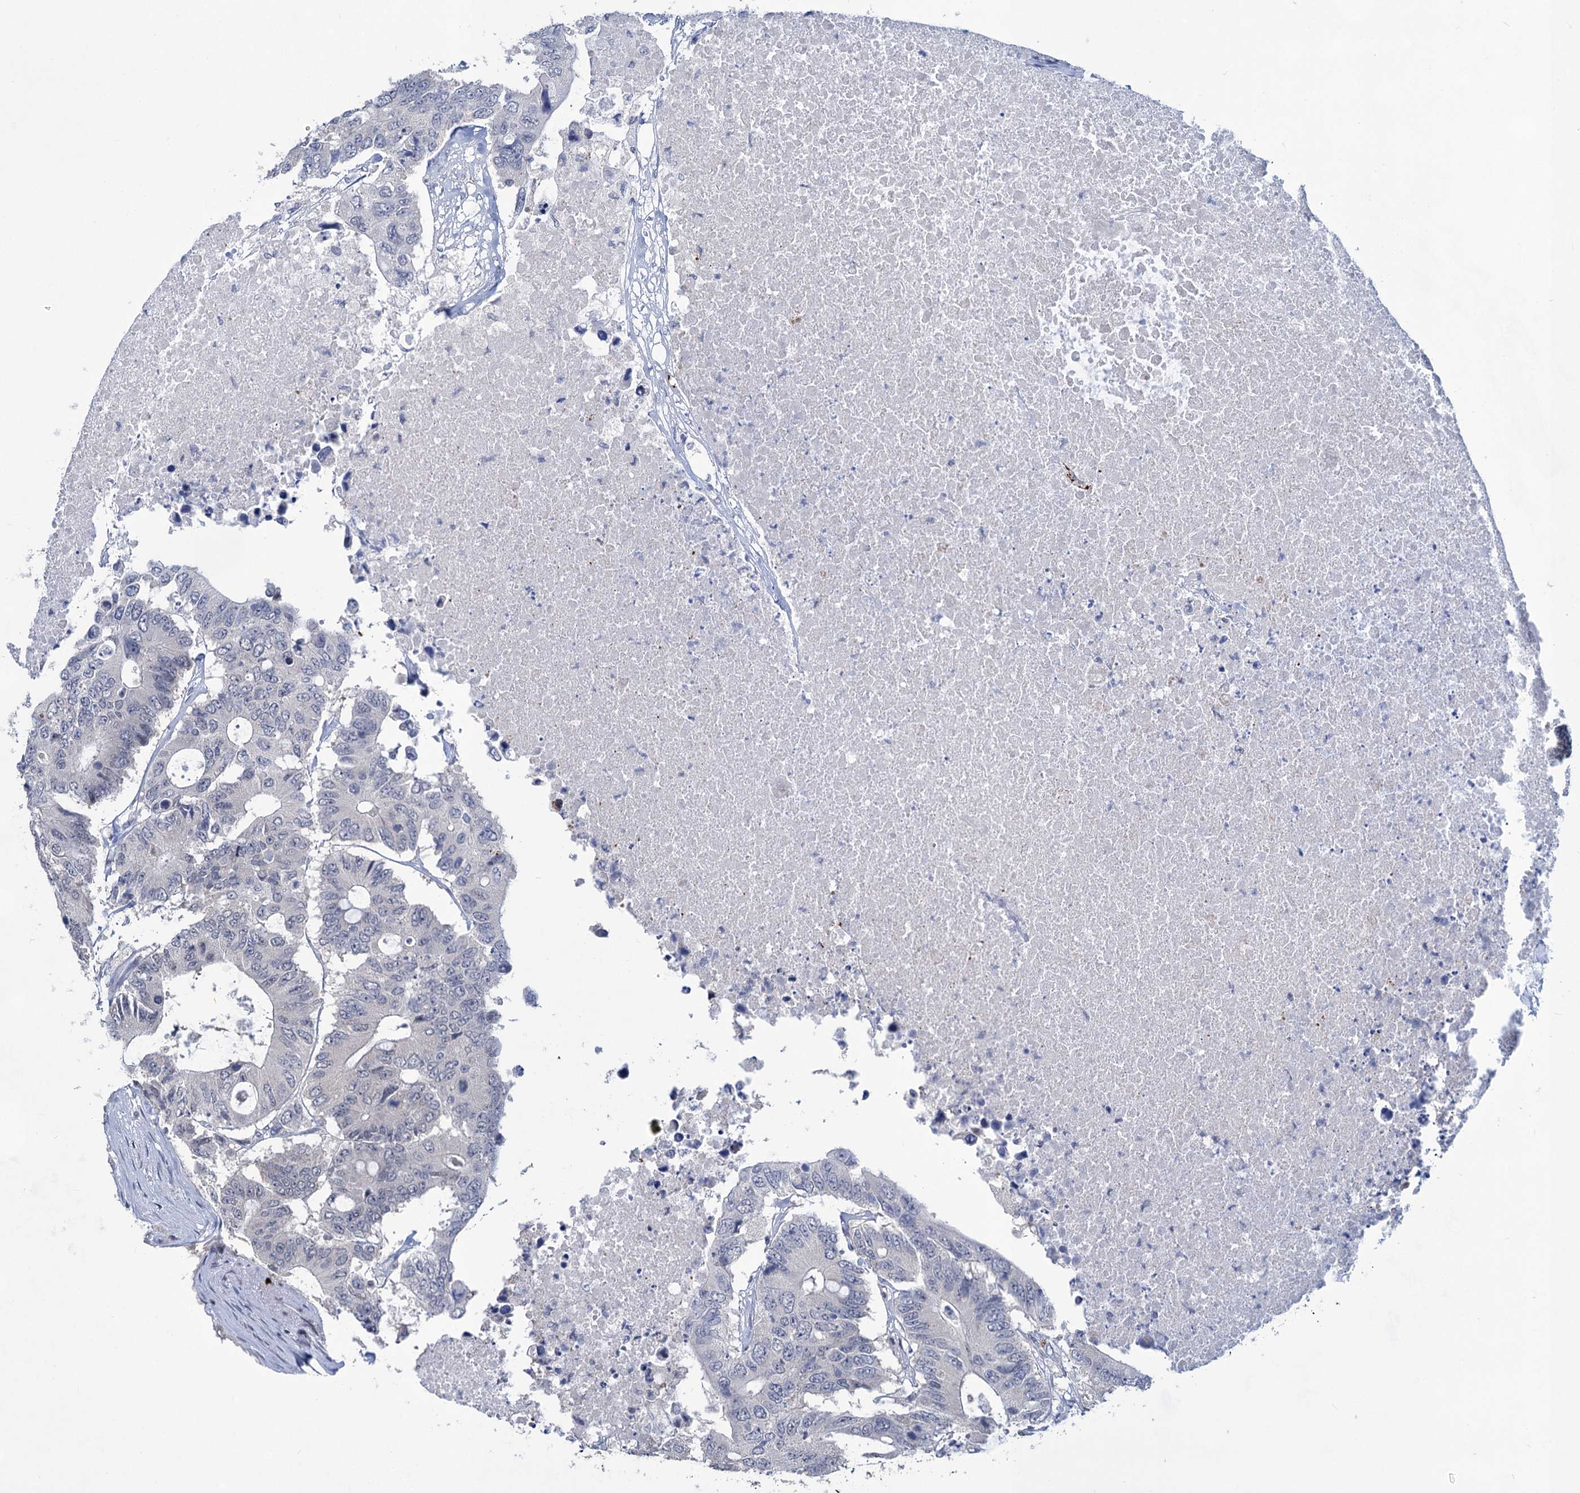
{"staining": {"intensity": "negative", "quantity": "none", "location": "none"}, "tissue": "colorectal cancer", "cell_type": "Tumor cells", "image_type": "cancer", "snomed": [{"axis": "morphology", "description": "Adenocarcinoma, NOS"}, {"axis": "topography", "description": "Colon"}], "caption": "This is an IHC micrograph of colorectal cancer (adenocarcinoma). There is no expression in tumor cells.", "gene": "MON2", "patient": {"sex": "male", "age": 71}}